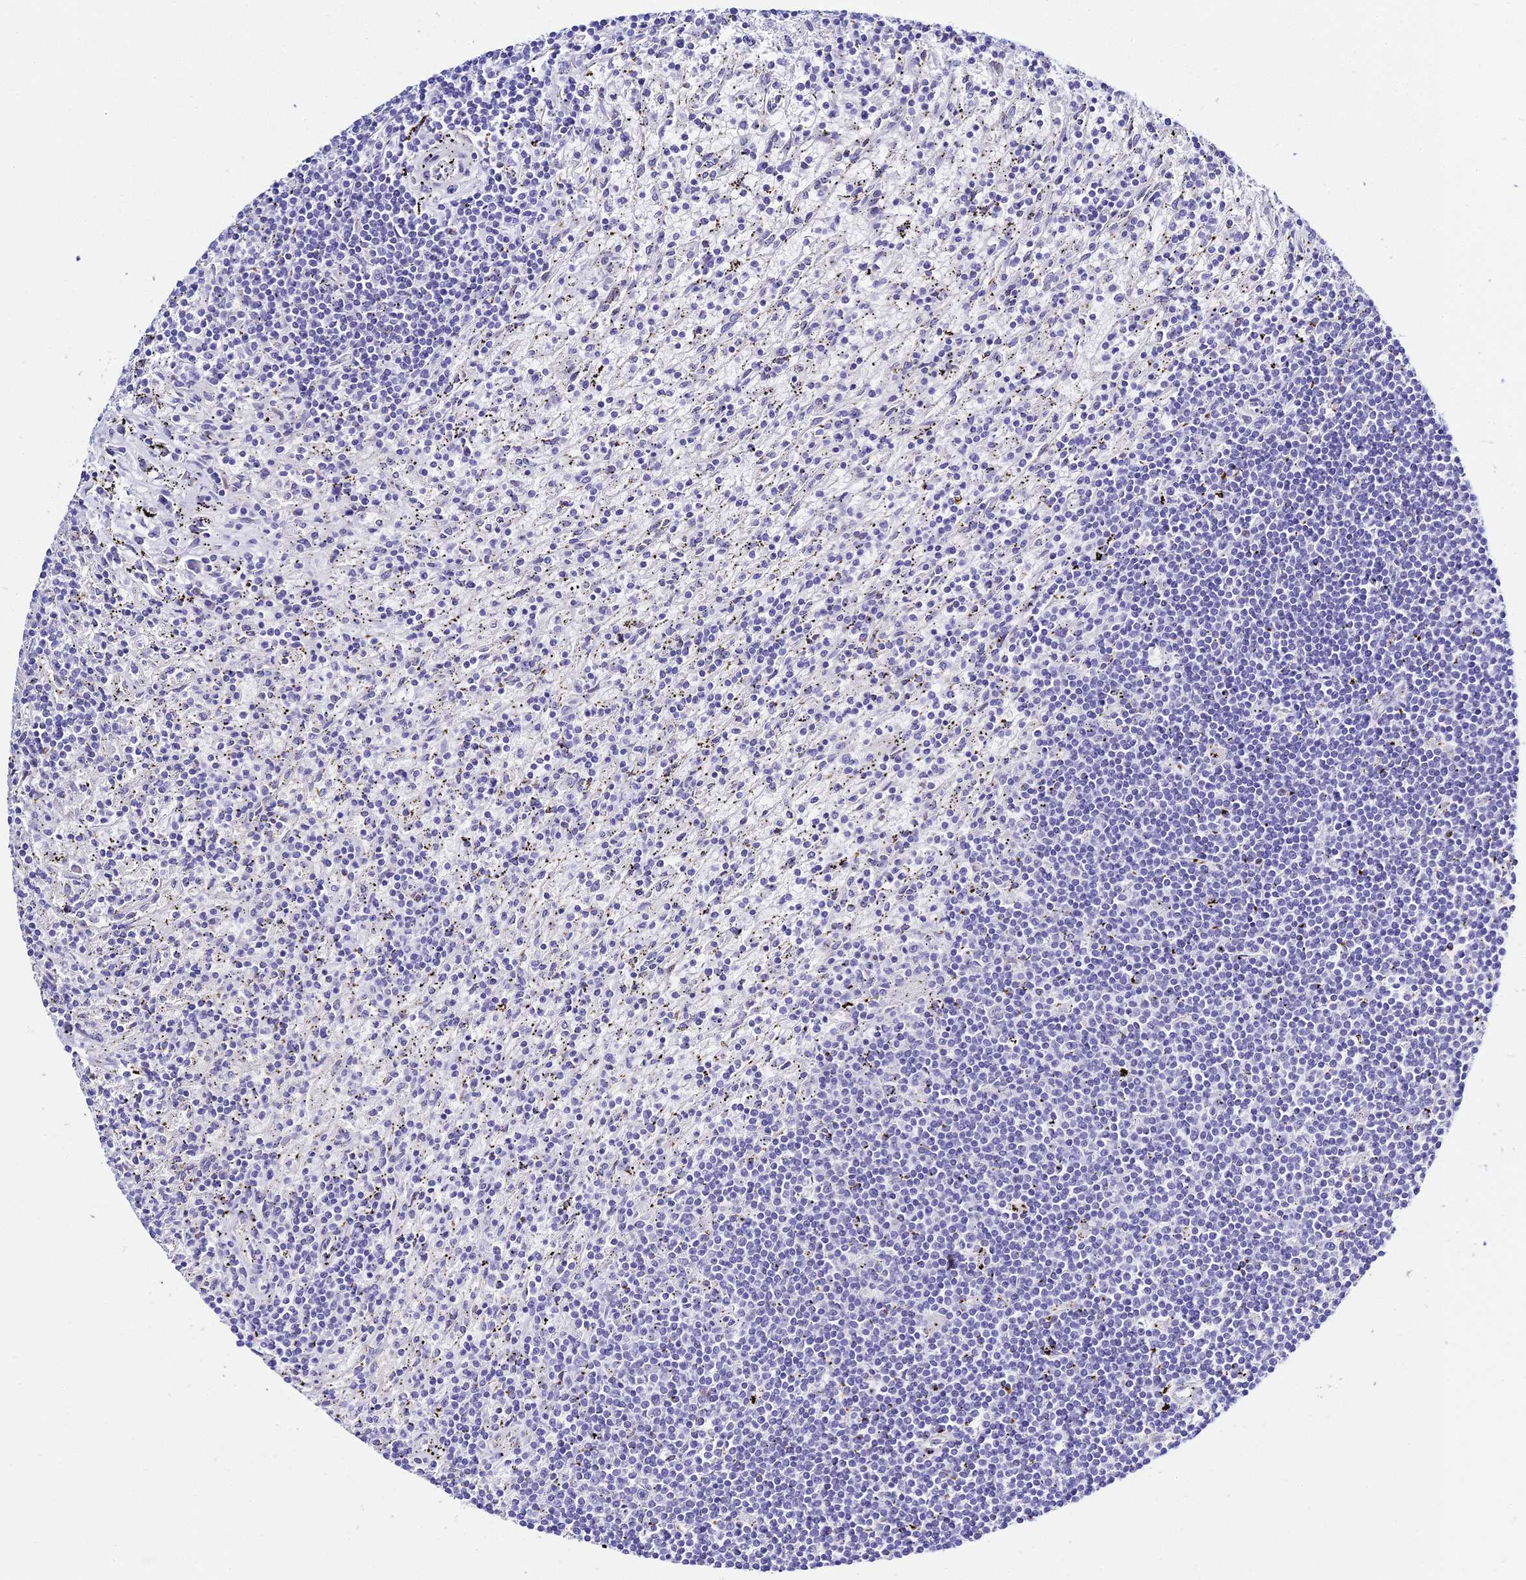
{"staining": {"intensity": "negative", "quantity": "none", "location": "none"}, "tissue": "lymphoma", "cell_type": "Tumor cells", "image_type": "cancer", "snomed": [{"axis": "morphology", "description": "Malignant lymphoma, non-Hodgkin's type, Low grade"}, {"axis": "topography", "description": "Spleen"}], "caption": "This is an IHC photomicrograph of low-grade malignant lymphoma, non-Hodgkin's type. There is no staining in tumor cells.", "gene": "POFUT2", "patient": {"sex": "male", "age": 76}}